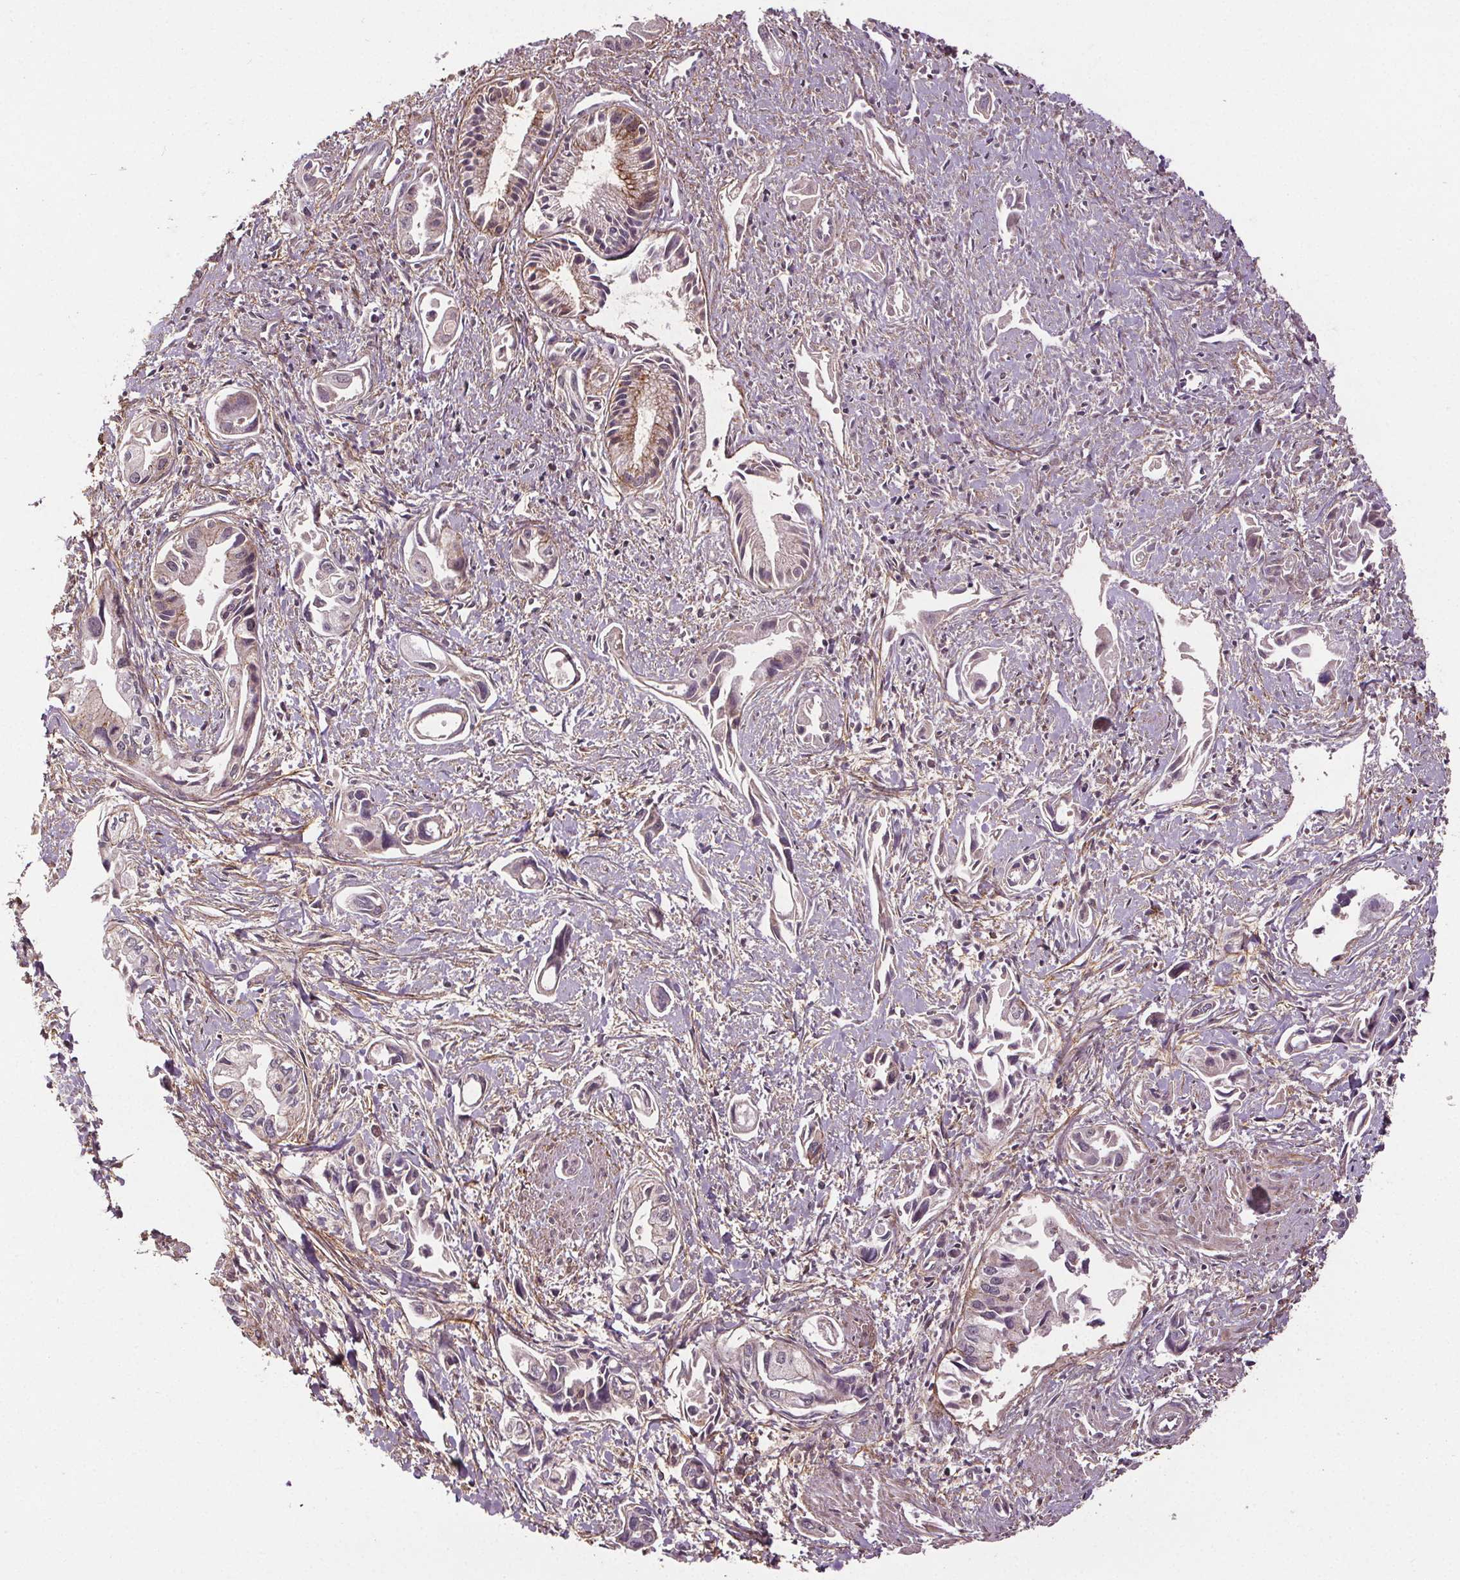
{"staining": {"intensity": "moderate", "quantity": "25%-75%", "location": "cytoplasmic/membranous"}, "tissue": "pancreatic cancer", "cell_type": "Tumor cells", "image_type": "cancer", "snomed": [{"axis": "morphology", "description": "Adenocarcinoma, NOS"}, {"axis": "topography", "description": "Pancreas"}], "caption": "A micrograph of pancreatic cancer (adenocarcinoma) stained for a protein demonstrates moderate cytoplasmic/membranous brown staining in tumor cells.", "gene": "EPHB3", "patient": {"sex": "female", "age": 61}}